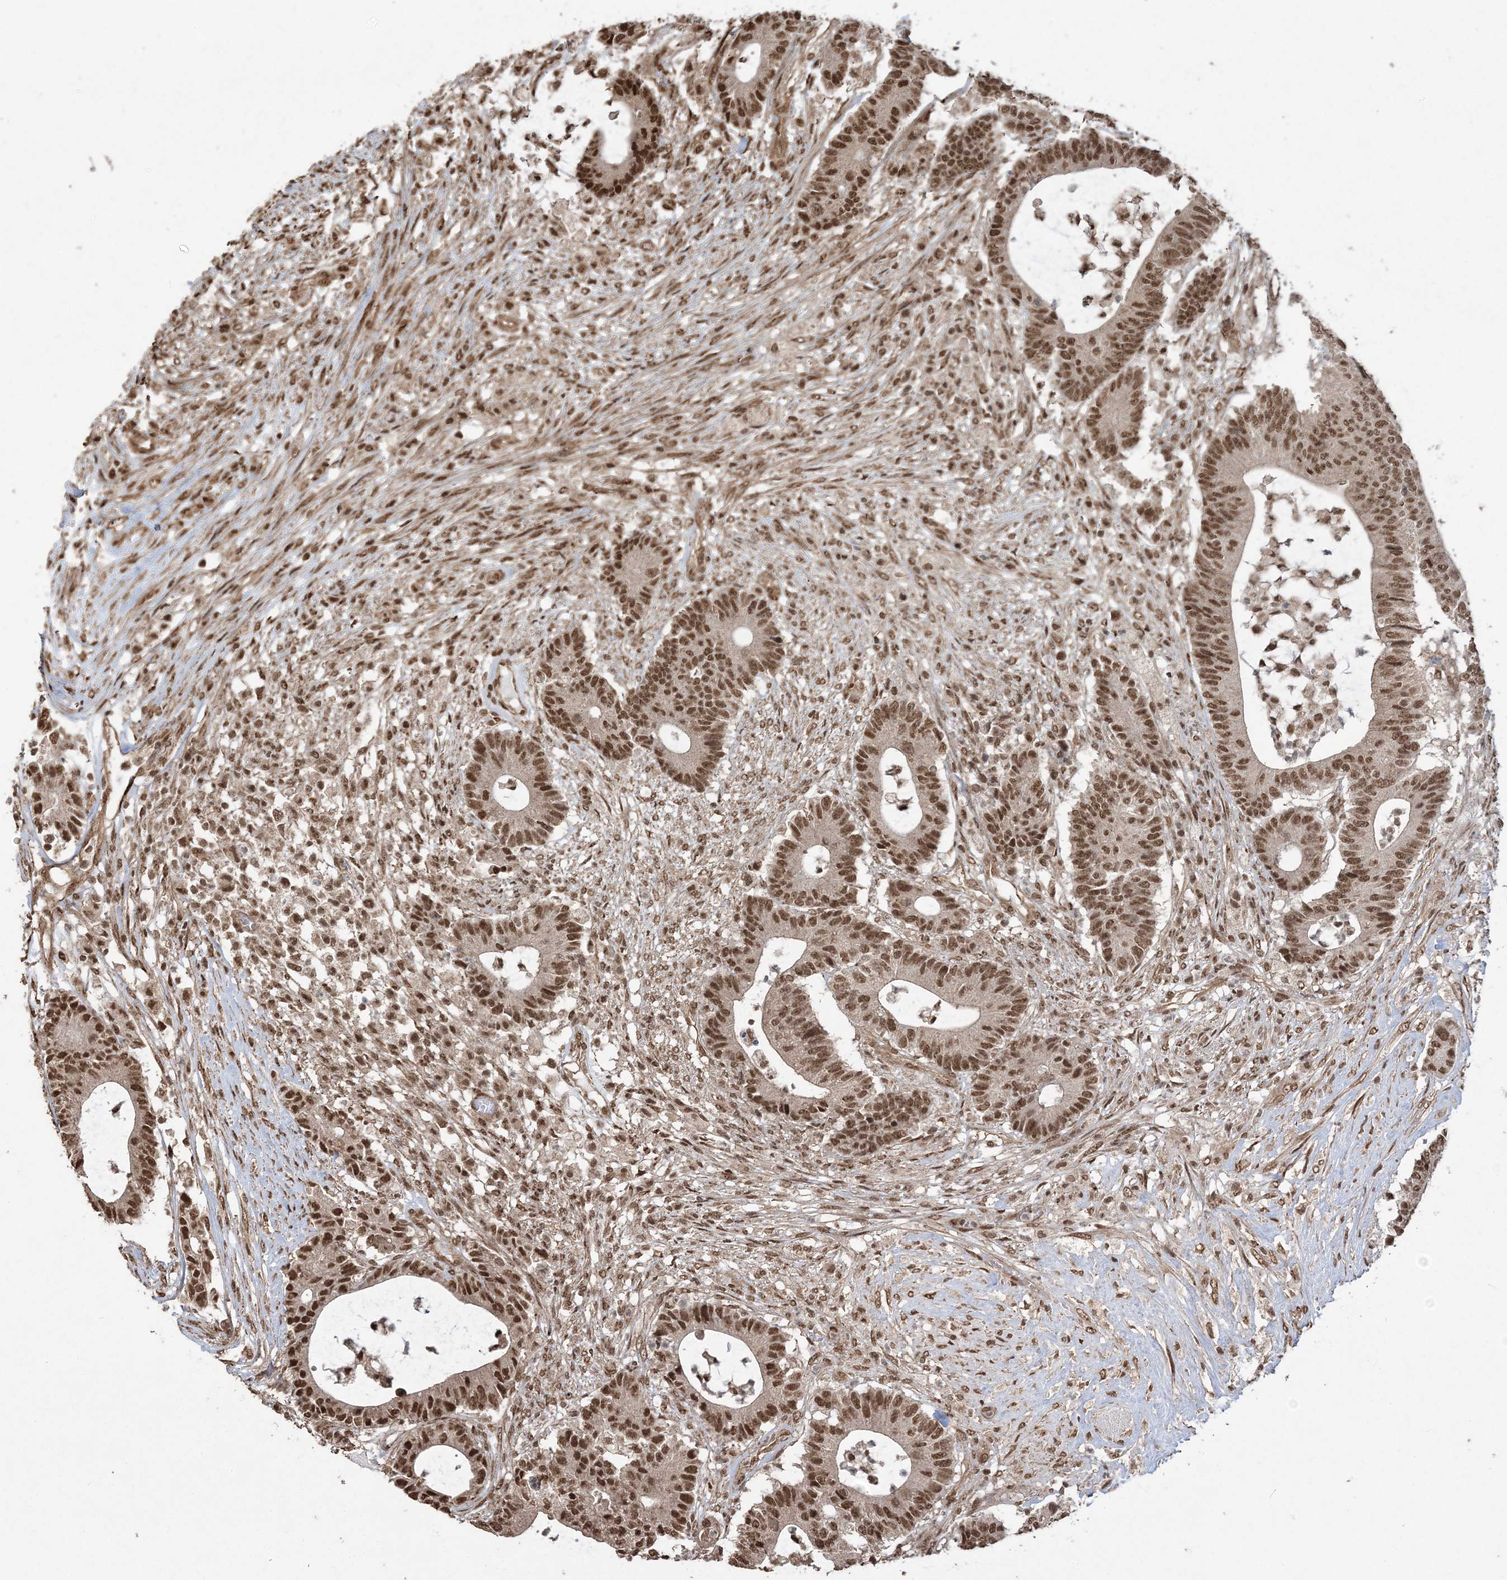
{"staining": {"intensity": "moderate", "quantity": ">75%", "location": "nuclear"}, "tissue": "colorectal cancer", "cell_type": "Tumor cells", "image_type": "cancer", "snomed": [{"axis": "morphology", "description": "Adenocarcinoma, NOS"}, {"axis": "topography", "description": "Colon"}], "caption": "IHC (DAB) staining of adenocarcinoma (colorectal) displays moderate nuclear protein positivity in approximately >75% of tumor cells. (Brightfield microscopy of DAB IHC at high magnification).", "gene": "ZNF839", "patient": {"sex": "female", "age": 84}}